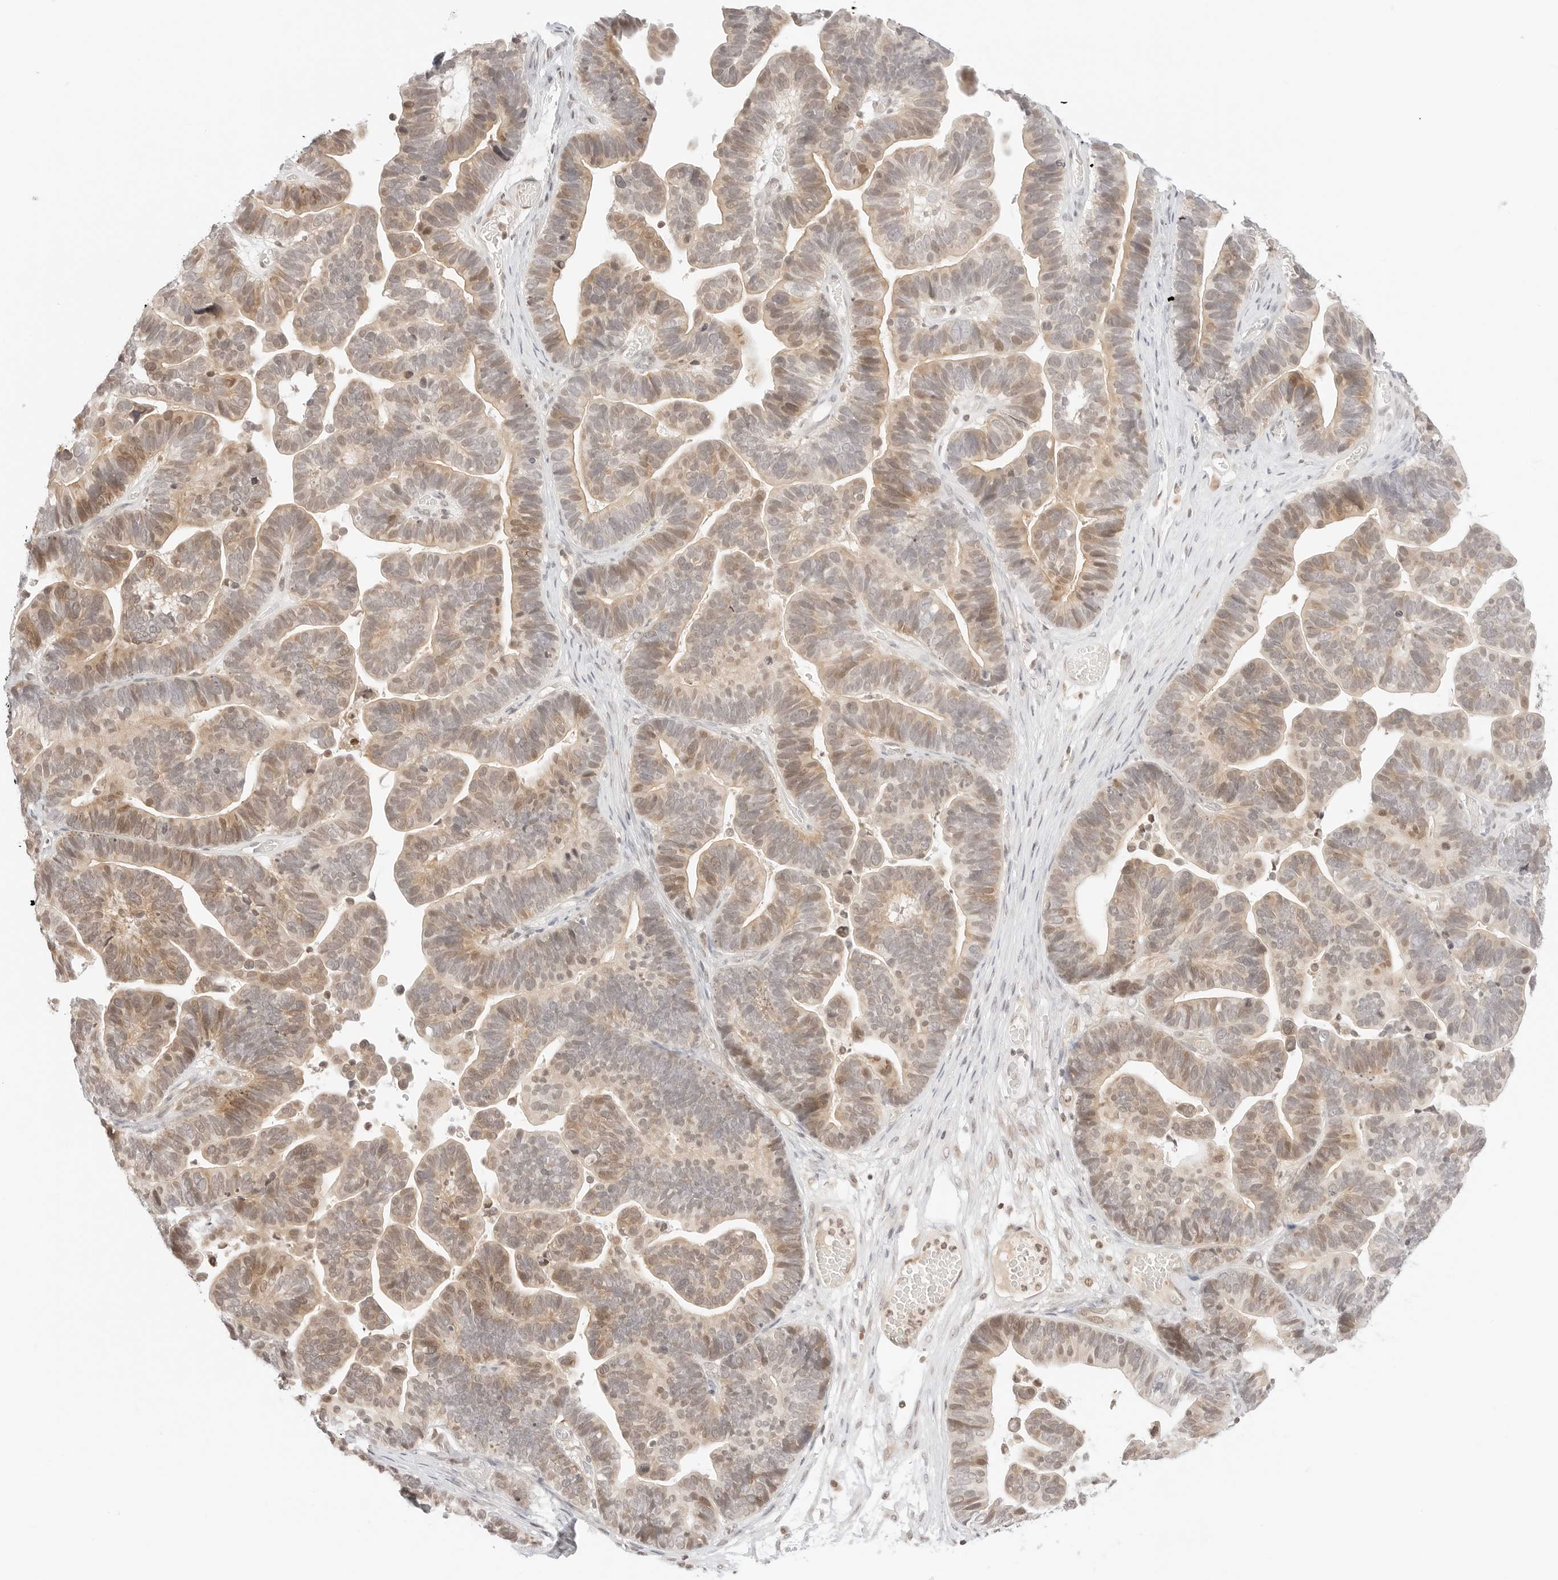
{"staining": {"intensity": "moderate", "quantity": ">75%", "location": "cytoplasmic/membranous,nuclear"}, "tissue": "ovarian cancer", "cell_type": "Tumor cells", "image_type": "cancer", "snomed": [{"axis": "morphology", "description": "Cystadenocarcinoma, serous, NOS"}, {"axis": "topography", "description": "Ovary"}], "caption": "Immunohistochemistry (IHC) of human ovarian serous cystadenocarcinoma shows medium levels of moderate cytoplasmic/membranous and nuclear positivity in approximately >75% of tumor cells. The staining was performed using DAB, with brown indicating positive protein expression. Nuclei are stained blue with hematoxylin.", "gene": "RPS6KL1", "patient": {"sex": "female", "age": 56}}